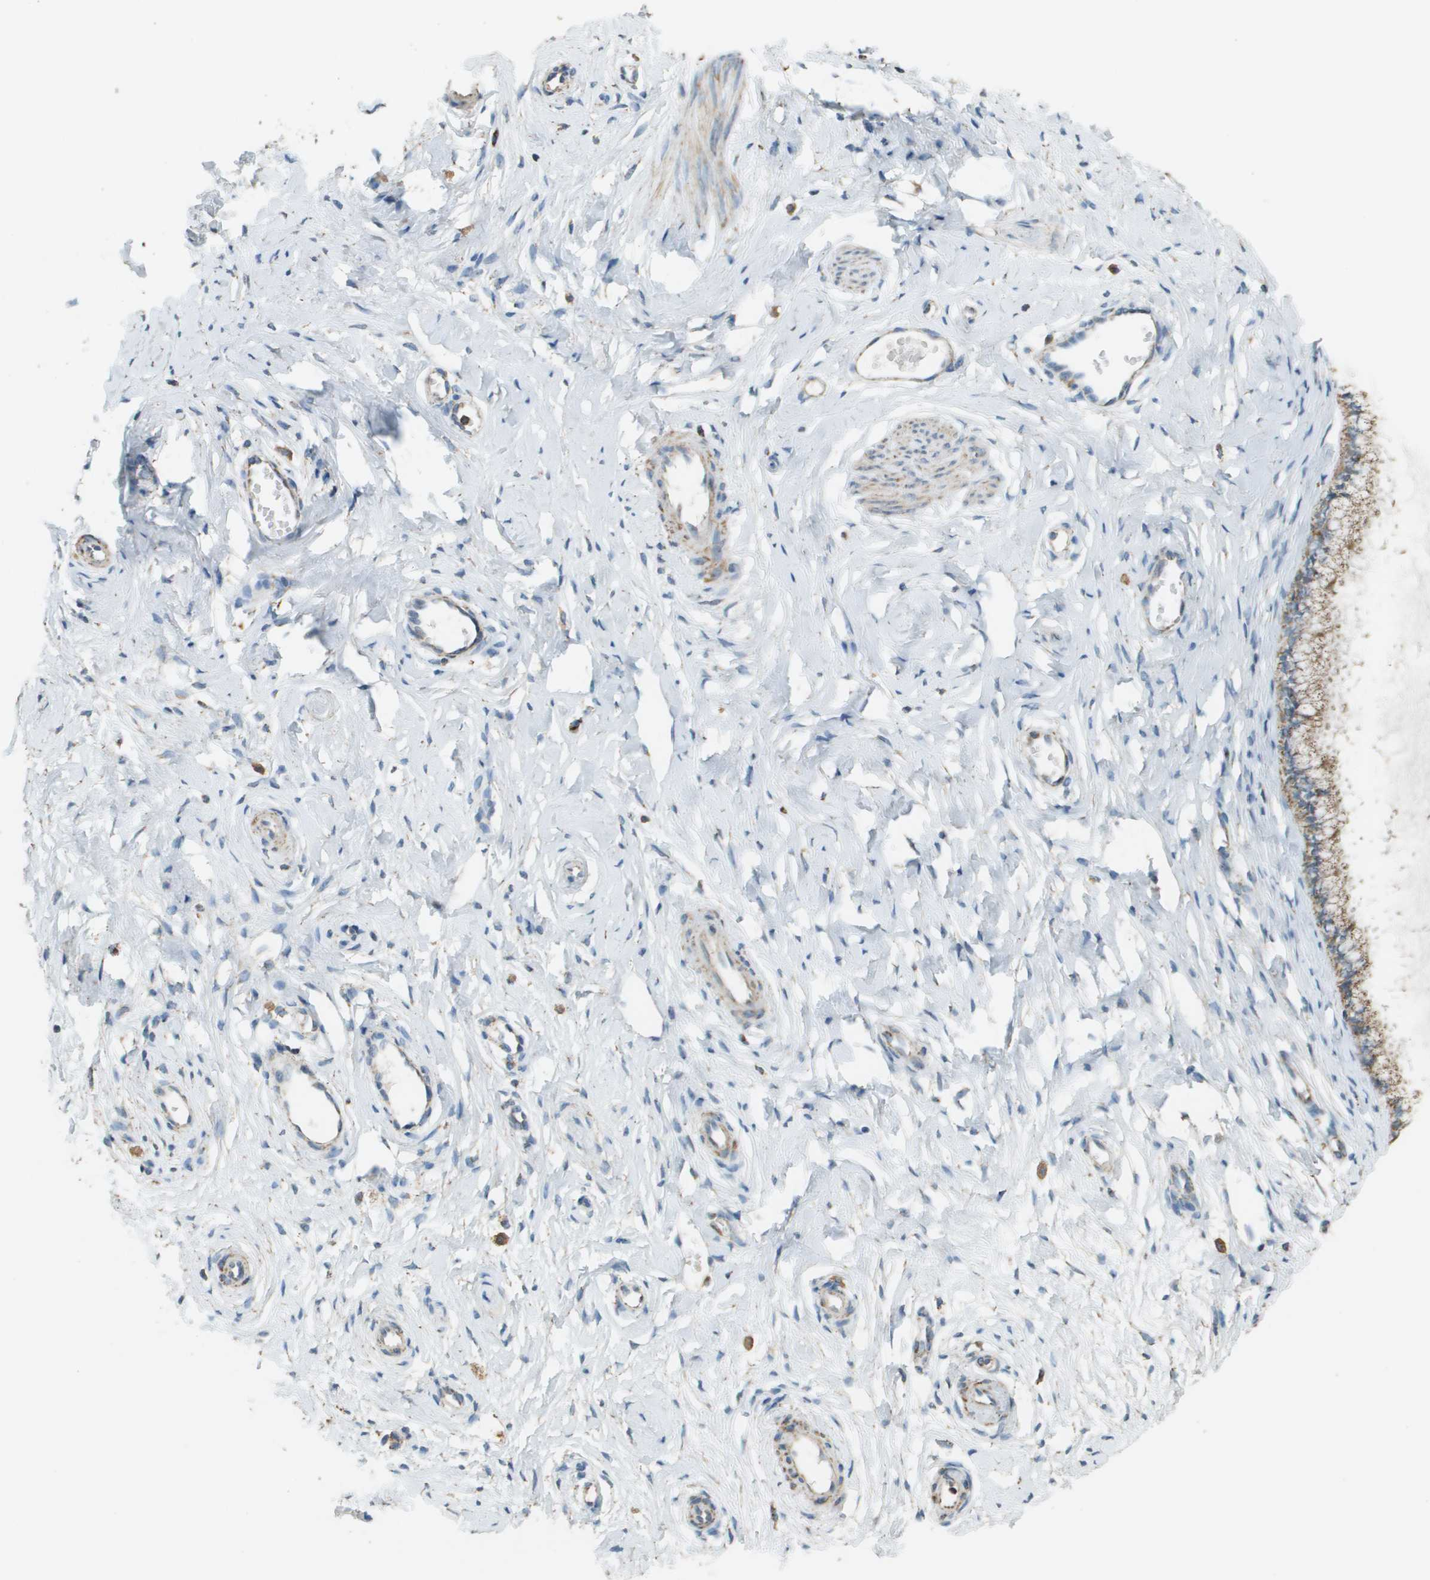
{"staining": {"intensity": "weak", "quantity": "<25%", "location": "cytoplasmic/membranous"}, "tissue": "cervix", "cell_type": "Glandular cells", "image_type": "normal", "snomed": [{"axis": "morphology", "description": "Normal tissue, NOS"}, {"axis": "topography", "description": "Cervix"}], "caption": "DAB (3,3'-diaminobenzidine) immunohistochemical staining of unremarkable human cervix demonstrates no significant staining in glandular cells.", "gene": "FH", "patient": {"sex": "female", "age": 65}}